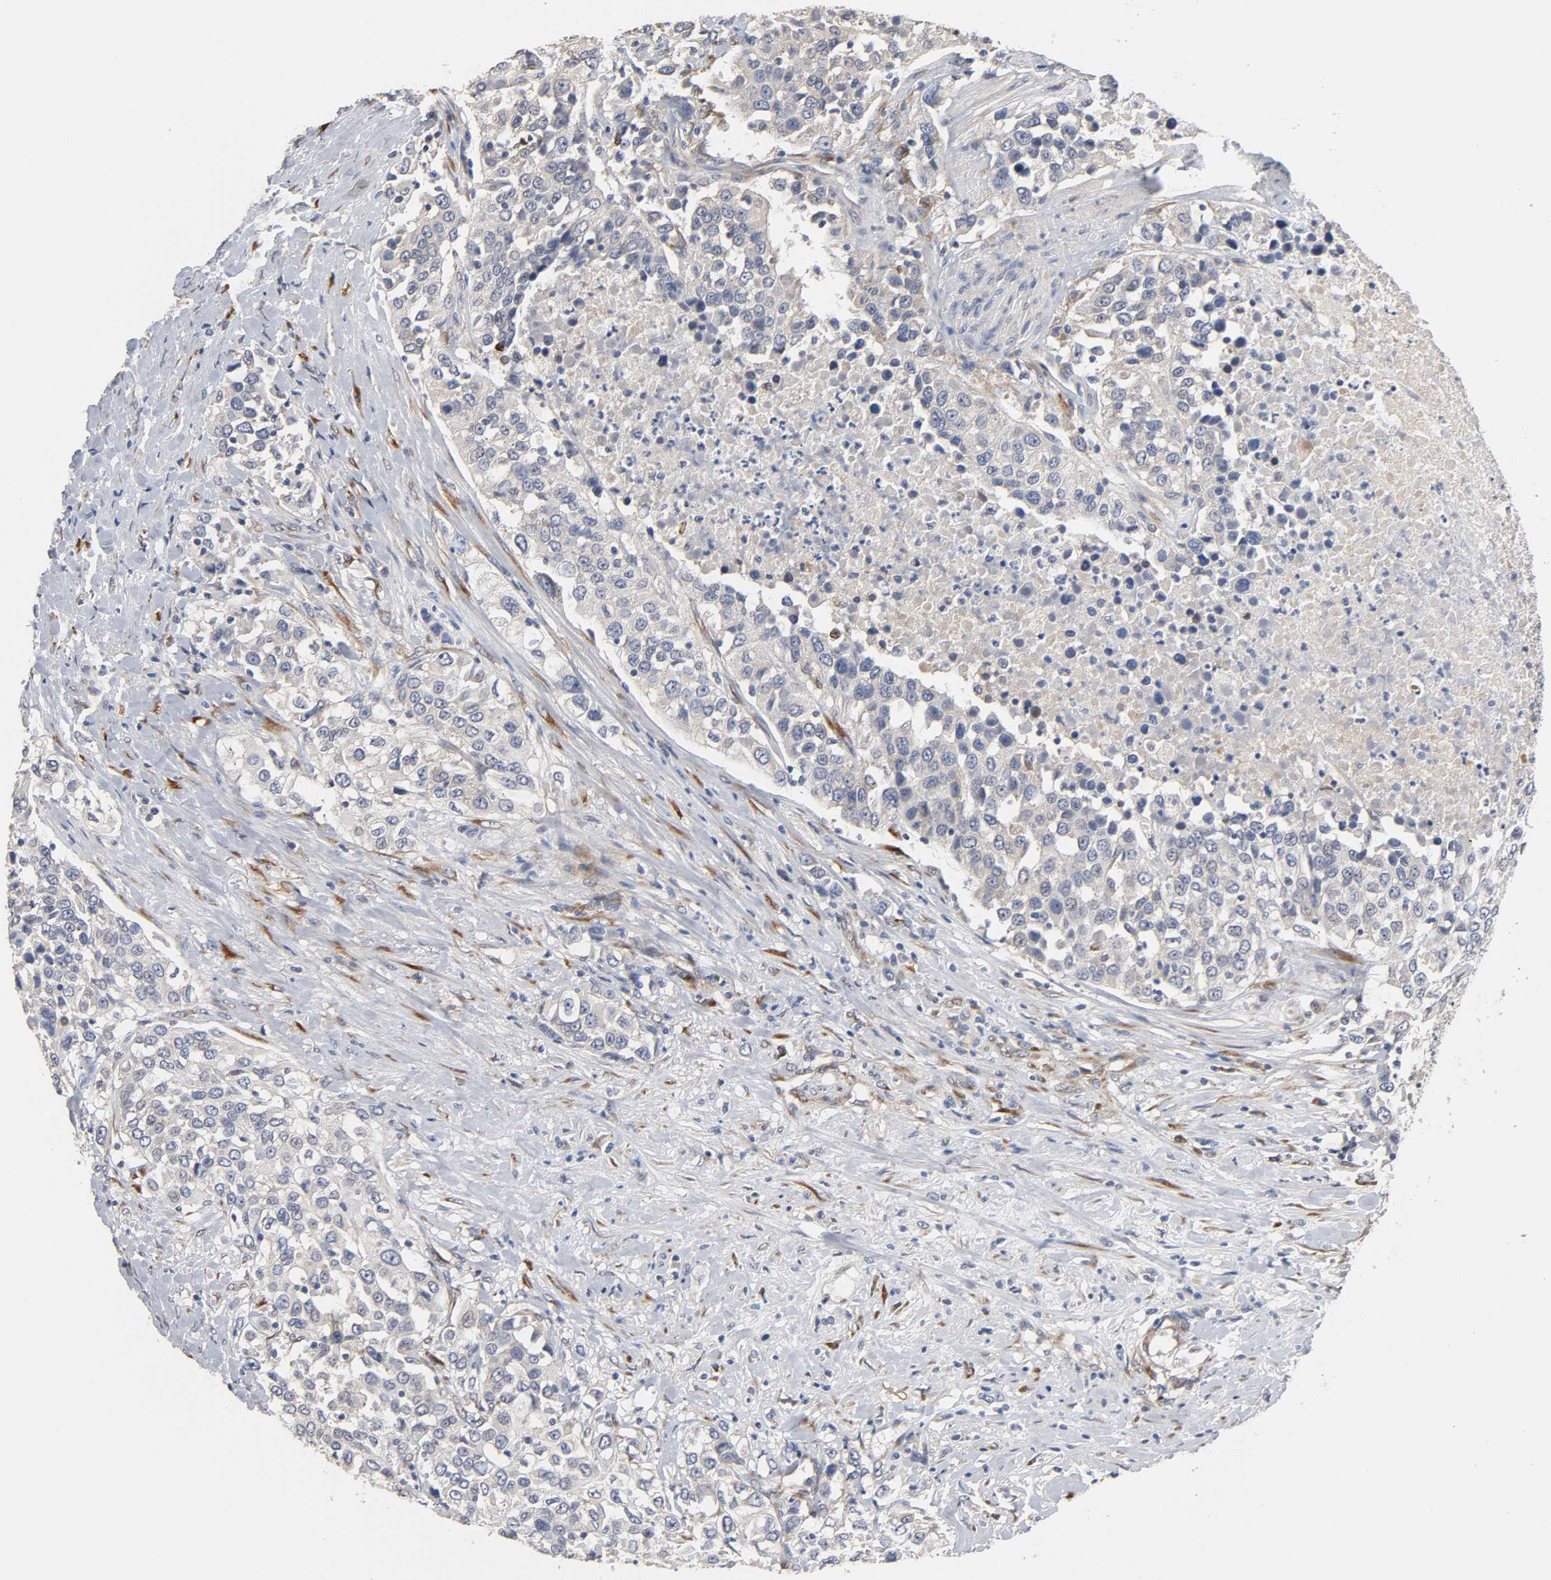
{"staining": {"intensity": "negative", "quantity": "none", "location": "none"}, "tissue": "urothelial cancer", "cell_type": "Tumor cells", "image_type": "cancer", "snomed": [{"axis": "morphology", "description": "Urothelial carcinoma, High grade"}, {"axis": "topography", "description": "Urinary bladder"}], "caption": "Immunohistochemical staining of urothelial carcinoma (high-grade) demonstrates no significant expression in tumor cells.", "gene": "HDLBP", "patient": {"sex": "female", "age": 80}}